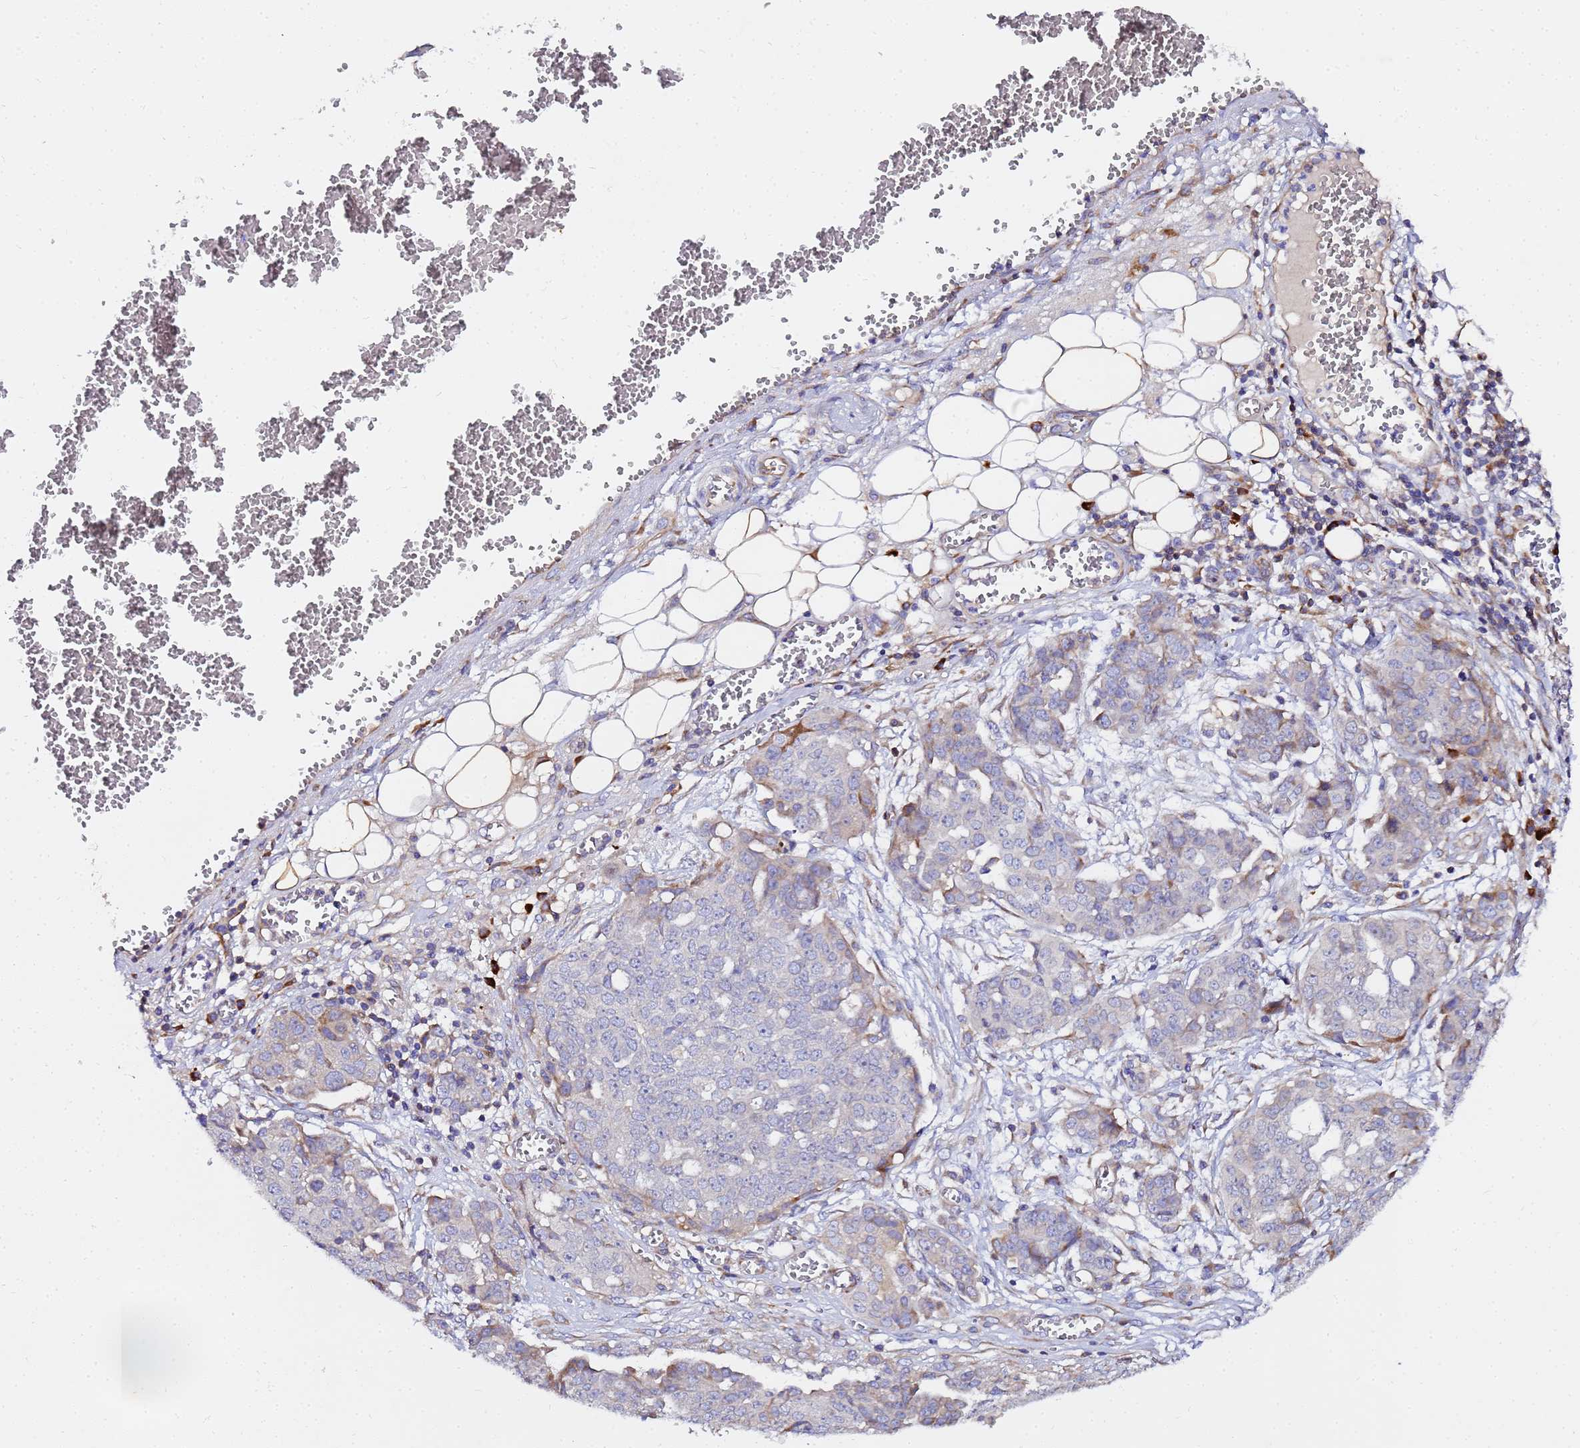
{"staining": {"intensity": "weak", "quantity": "<25%", "location": "cytoplasmic/membranous"}, "tissue": "ovarian cancer", "cell_type": "Tumor cells", "image_type": "cancer", "snomed": [{"axis": "morphology", "description": "Cystadenocarcinoma, serous, NOS"}, {"axis": "topography", "description": "Soft tissue"}, {"axis": "topography", "description": "Ovary"}], "caption": "Ovarian cancer was stained to show a protein in brown. There is no significant expression in tumor cells.", "gene": "POM121", "patient": {"sex": "female", "age": 57}}